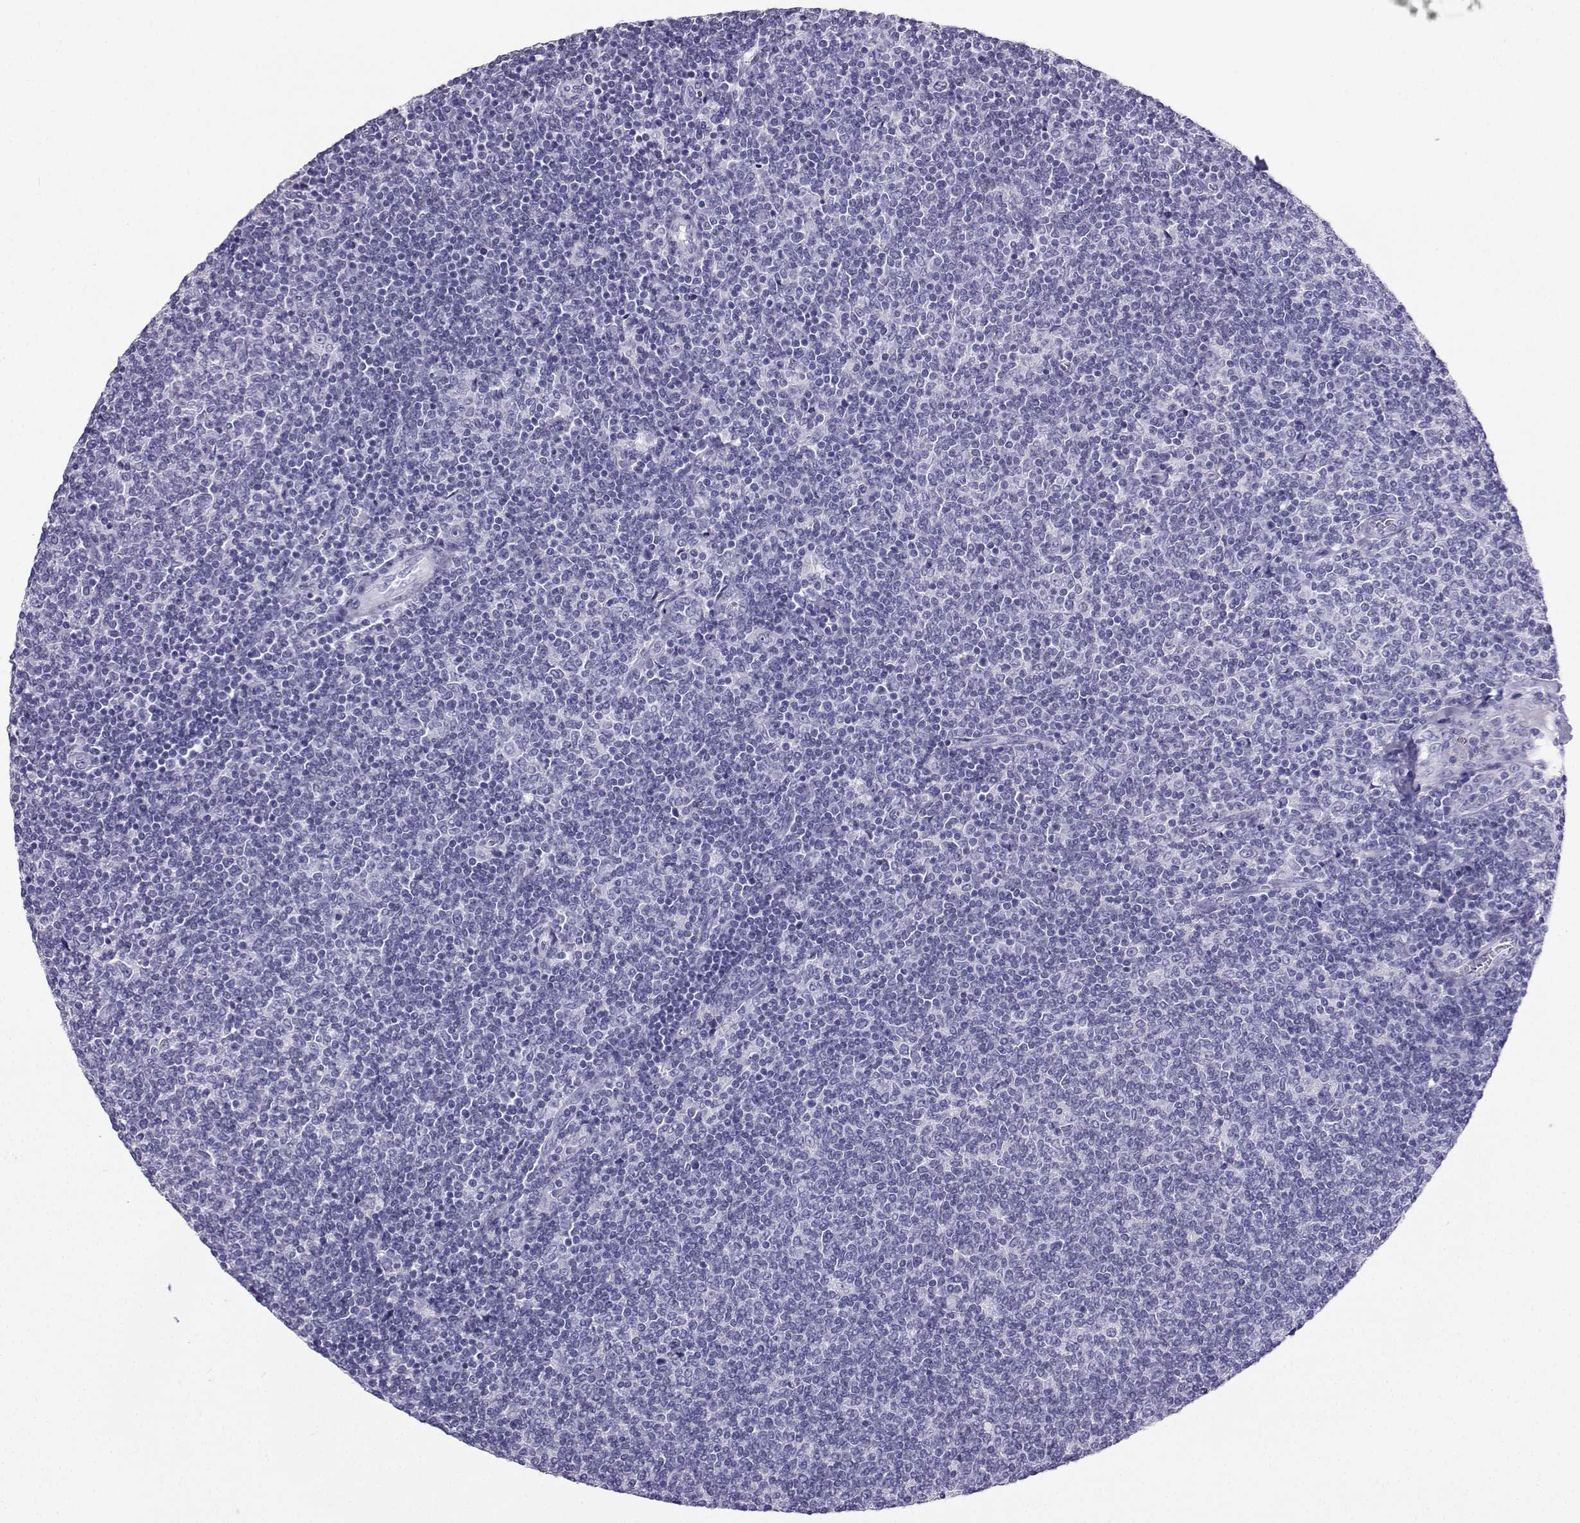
{"staining": {"intensity": "negative", "quantity": "none", "location": "none"}, "tissue": "lymphoma", "cell_type": "Tumor cells", "image_type": "cancer", "snomed": [{"axis": "morphology", "description": "Malignant lymphoma, non-Hodgkin's type, Low grade"}, {"axis": "topography", "description": "Lymph node"}], "caption": "An image of human malignant lymphoma, non-Hodgkin's type (low-grade) is negative for staining in tumor cells.", "gene": "CD109", "patient": {"sex": "male", "age": 52}}